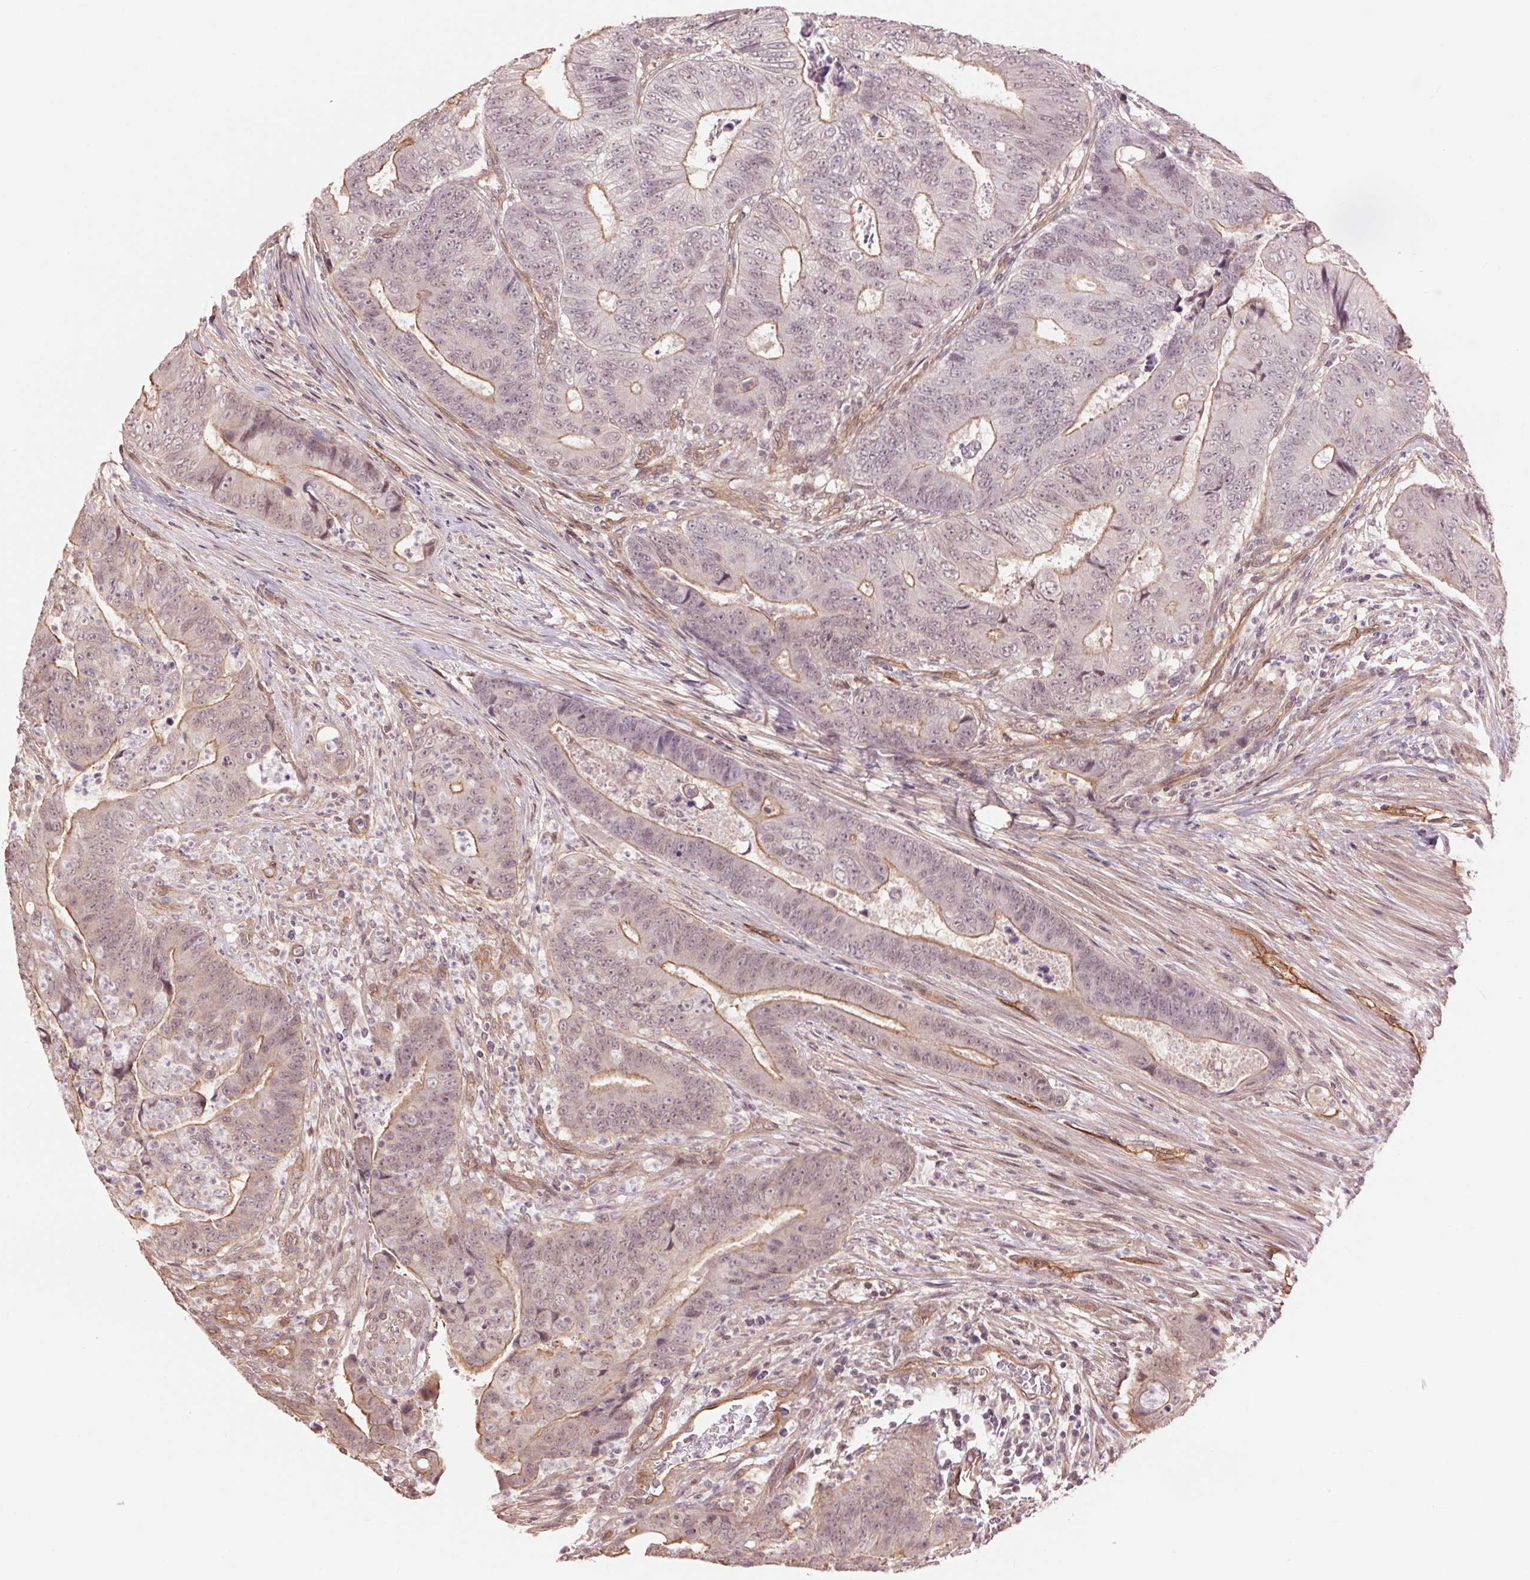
{"staining": {"intensity": "moderate", "quantity": "25%-75%", "location": "cytoplasmic/membranous"}, "tissue": "colorectal cancer", "cell_type": "Tumor cells", "image_type": "cancer", "snomed": [{"axis": "morphology", "description": "Adenocarcinoma, NOS"}, {"axis": "topography", "description": "Colon"}], "caption": "Colorectal cancer was stained to show a protein in brown. There is medium levels of moderate cytoplasmic/membranous expression in approximately 25%-75% of tumor cells.", "gene": "PALM", "patient": {"sex": "female", "age": 48}}